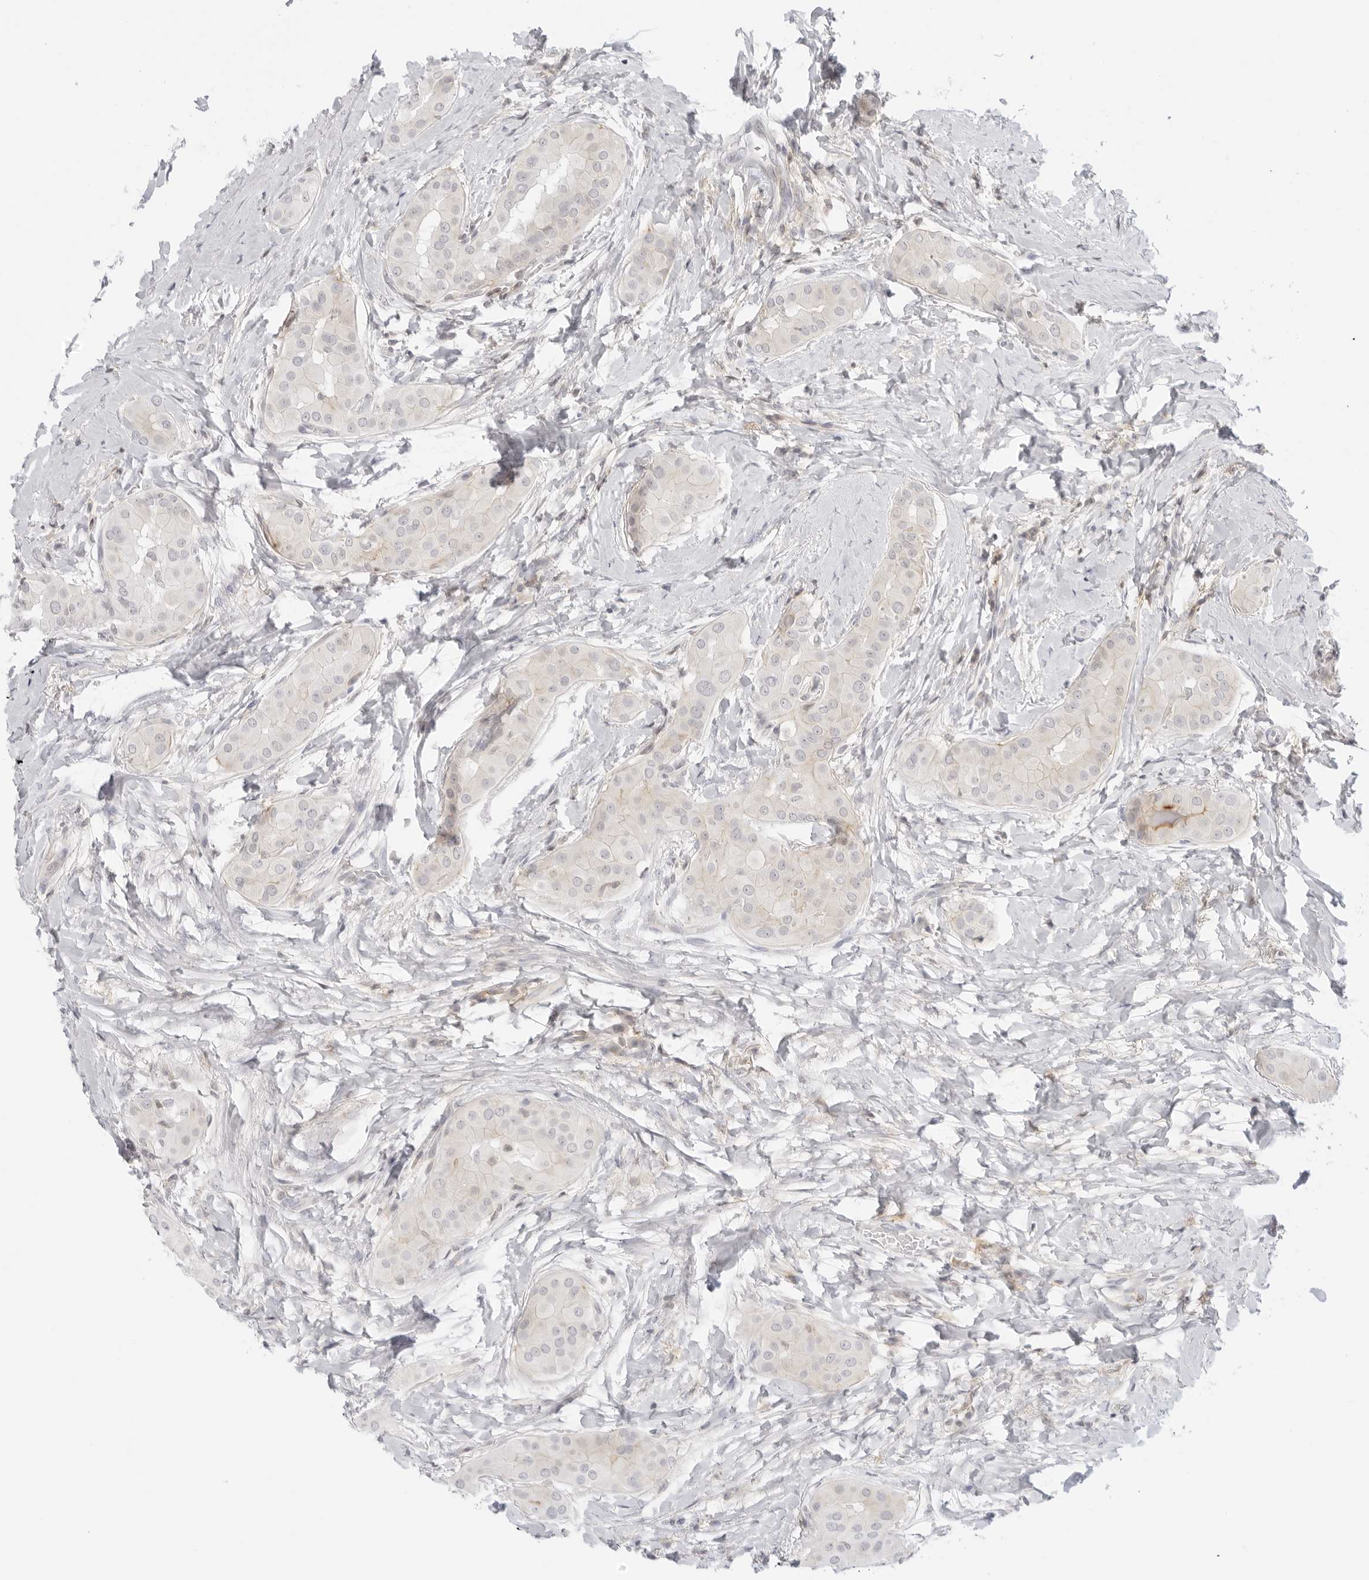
{"staining": {"intensity": "negative", "quantity": "none", "location": "none"}, "tissue": "thyroid cancer", "cell_type": "Tumor cells", "image_type": "cancer", "snomed": [{"axis": "morphology", "description": "Papillary adenocarcinoma, NOS"}, {"axis": "topography", "description": "Thyroid gland"}], "caption": "This is an immunohistochemistry (IHC) histopathology image of thyroid cancer (papillary adenocarcinoma). There is no positivity in tumor cells.", "gene": "TNFRSF14", "patient": {"sex": "male", "age": 33}}